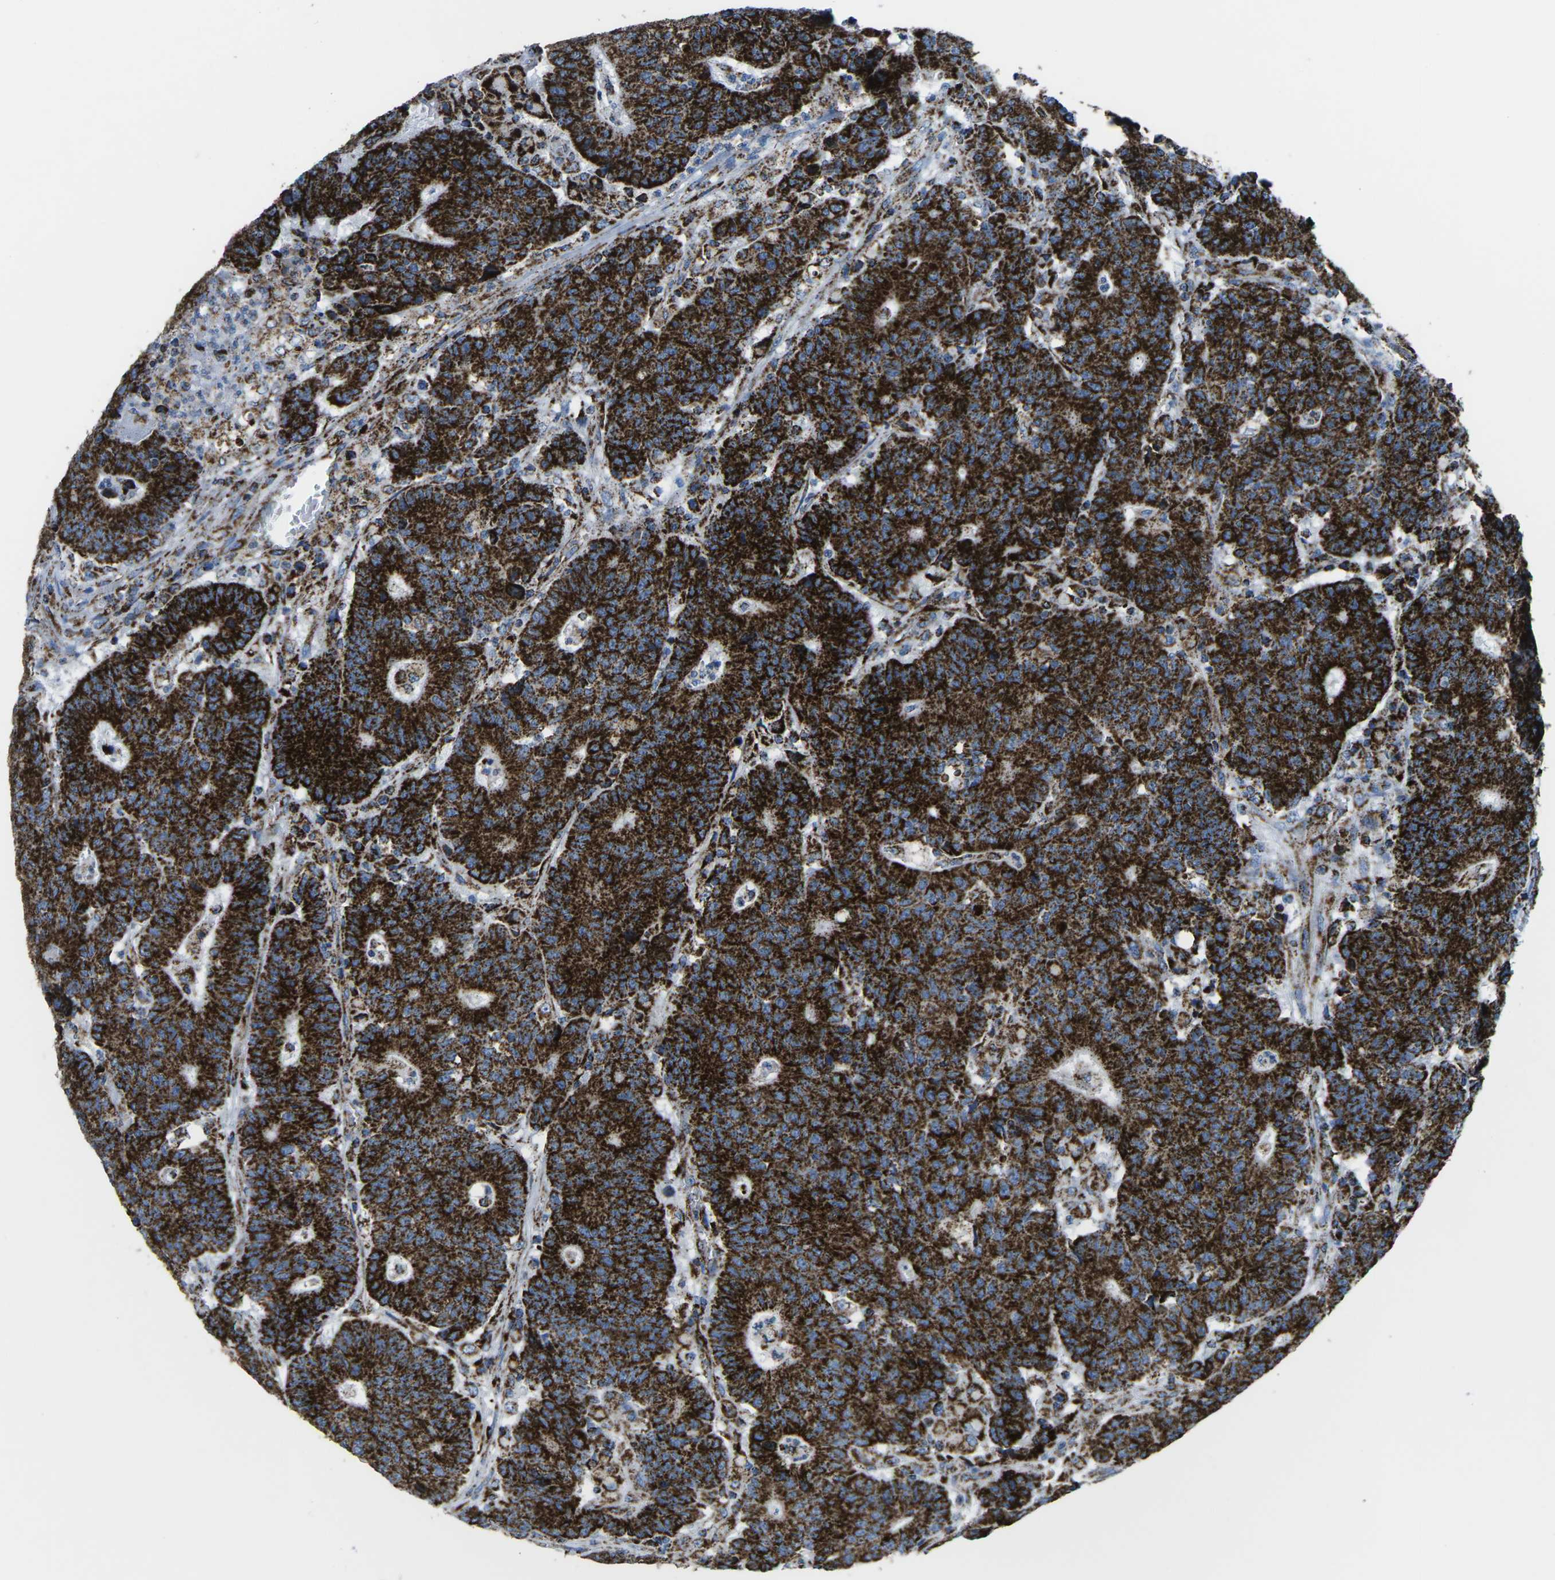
{"staining": {"intensity": "strong", "quantity": ">75%", "location": "cytoplasmic/membranous"}, "tissue": "colorectal cancer", "cell_type": "Tumor cells", "image_type": "cancer", "snomed": [{"axis": "morphology", "description": "Normal tissue, NOS"}, {"axis": "morphology", "description": "Adenocarcinoma, NOS"}, {"axis": "topography", "description": "Colon"}], "caption": "Colorectal adenocarcinoma stained with DAB immunohistochemistry (IHC) displays high levels of strong cytoplasmic/membranous expression in about >75% of tumor cells.", "gene": "MT-CO2", "patient": {"sex": "female", "age": 75}}